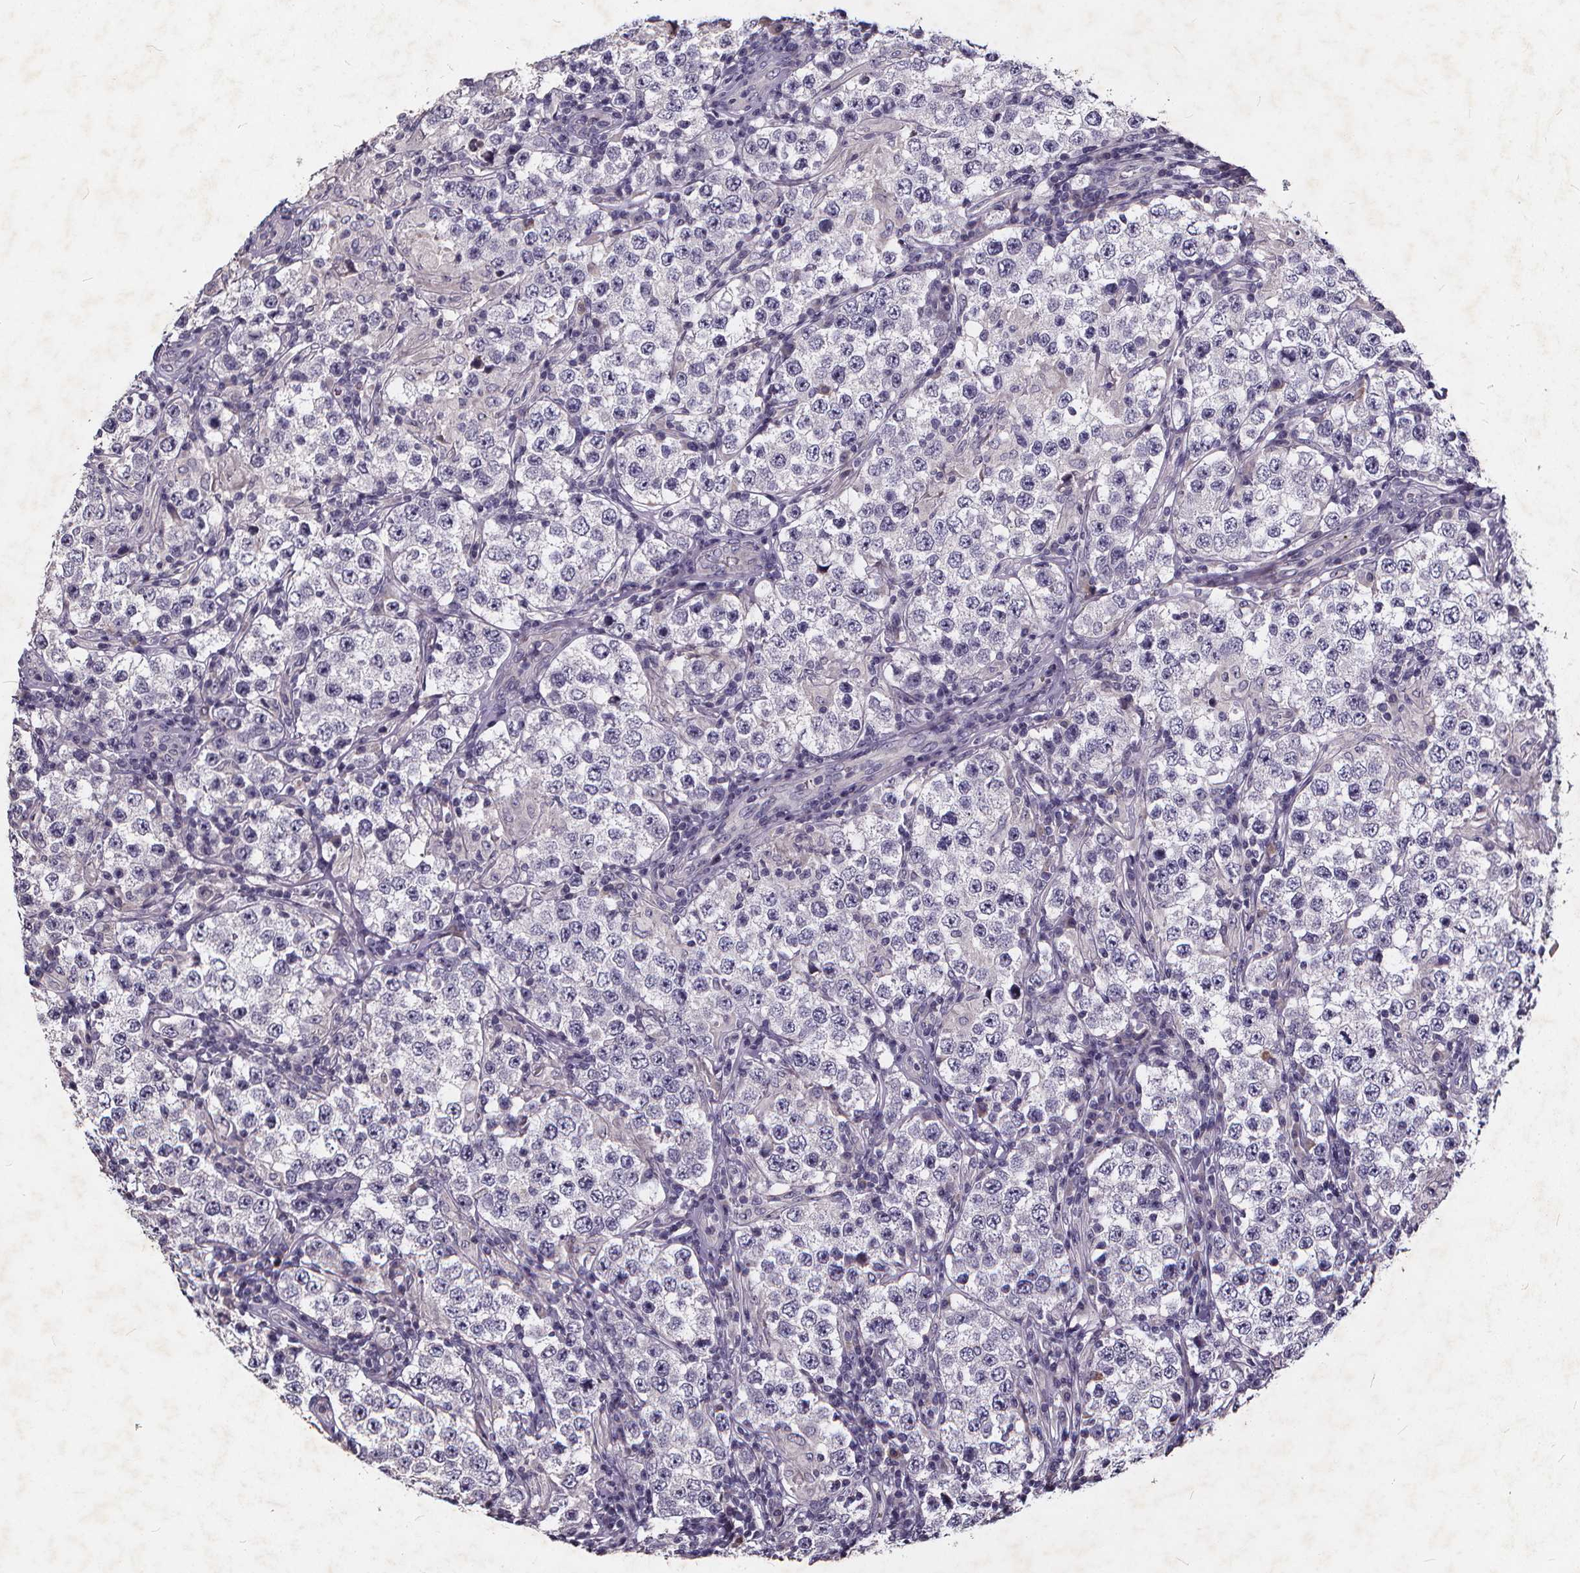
{"staining": {"intensity": "negative", "quantity": "none", "location": "none"}, "tissue": "testis cancer", "cell_type": "Tumor cells", "image_type": "cancer", "snomed": [{"axis": "morphology", "description": "Seminoma, NOS"}, {"axis": "morphology", "description": "Carcinoma, Embryonal, NOS"}, {"axis": "topography", "description": "Testis"}], "caption": "This is a image of IHC staining of testis cancer (embryonal carcinoma), which shows no positivity in tumor cells.", "gene": "TSPAN14", "patient": {"sex": "male", "age": 41}}